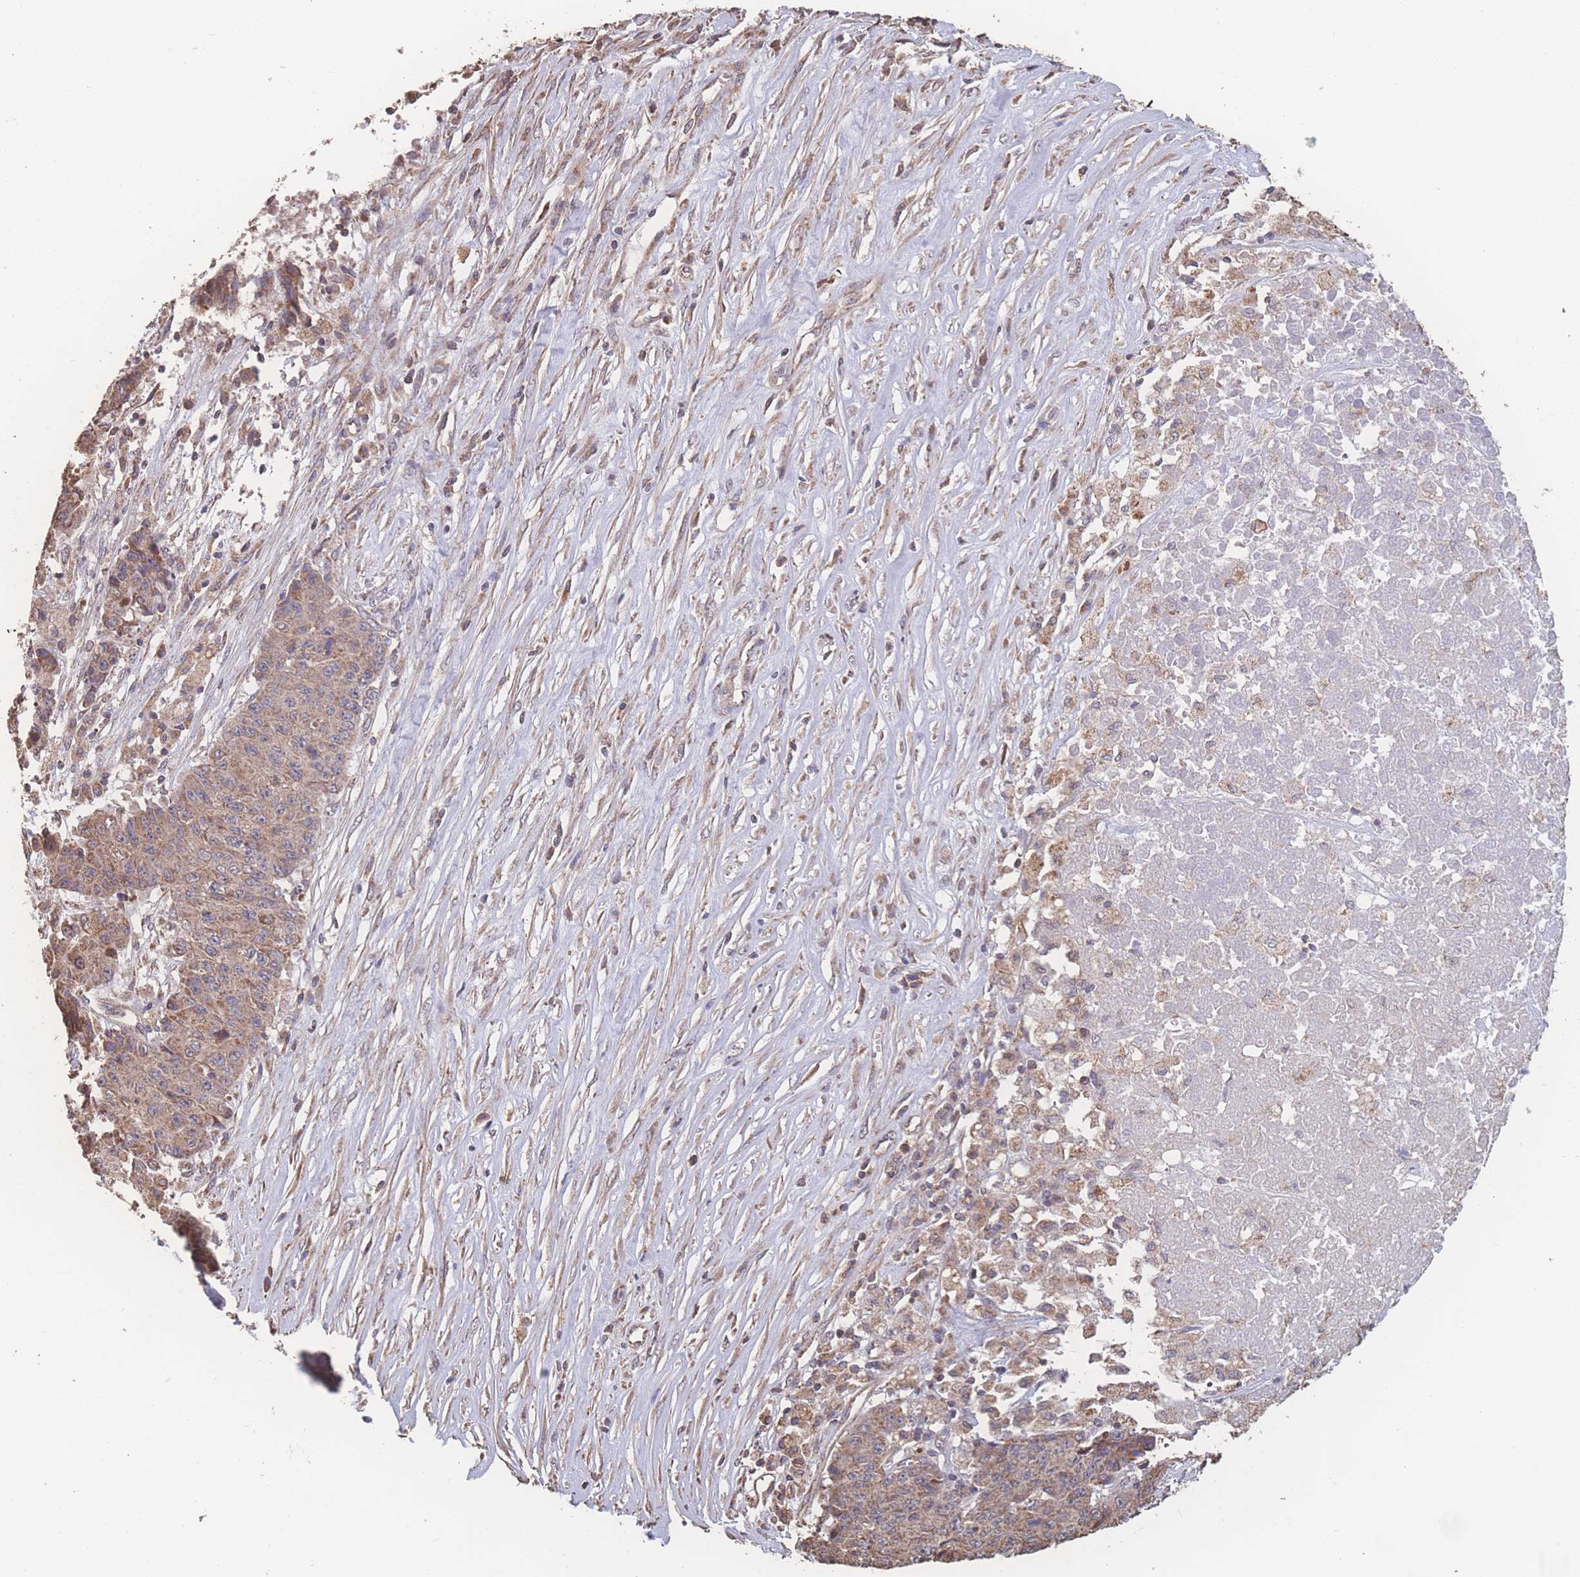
{"staining": {"intensity": "moderate", "quantity": "25%-75%", "location": "cytoplasmic/membranous"}, "tissue": "ovarian cancer", "cell_type": "Tumor cells", "image_type": "cancer", "snomed": [{"axis": "morphology", "description": "Carcinoma, endometroid"}, {"axis": "topography", "description": "Ovary"}], "caption": "Protein analysis of ovarian cancer (endometroid carcinoma) tissue displays moderate cytoplasmic/membranous positivity in about 25%-75% of tumor cells.", "gene": "SGSM3", "patient": {"sex": "female", "age": 42}}